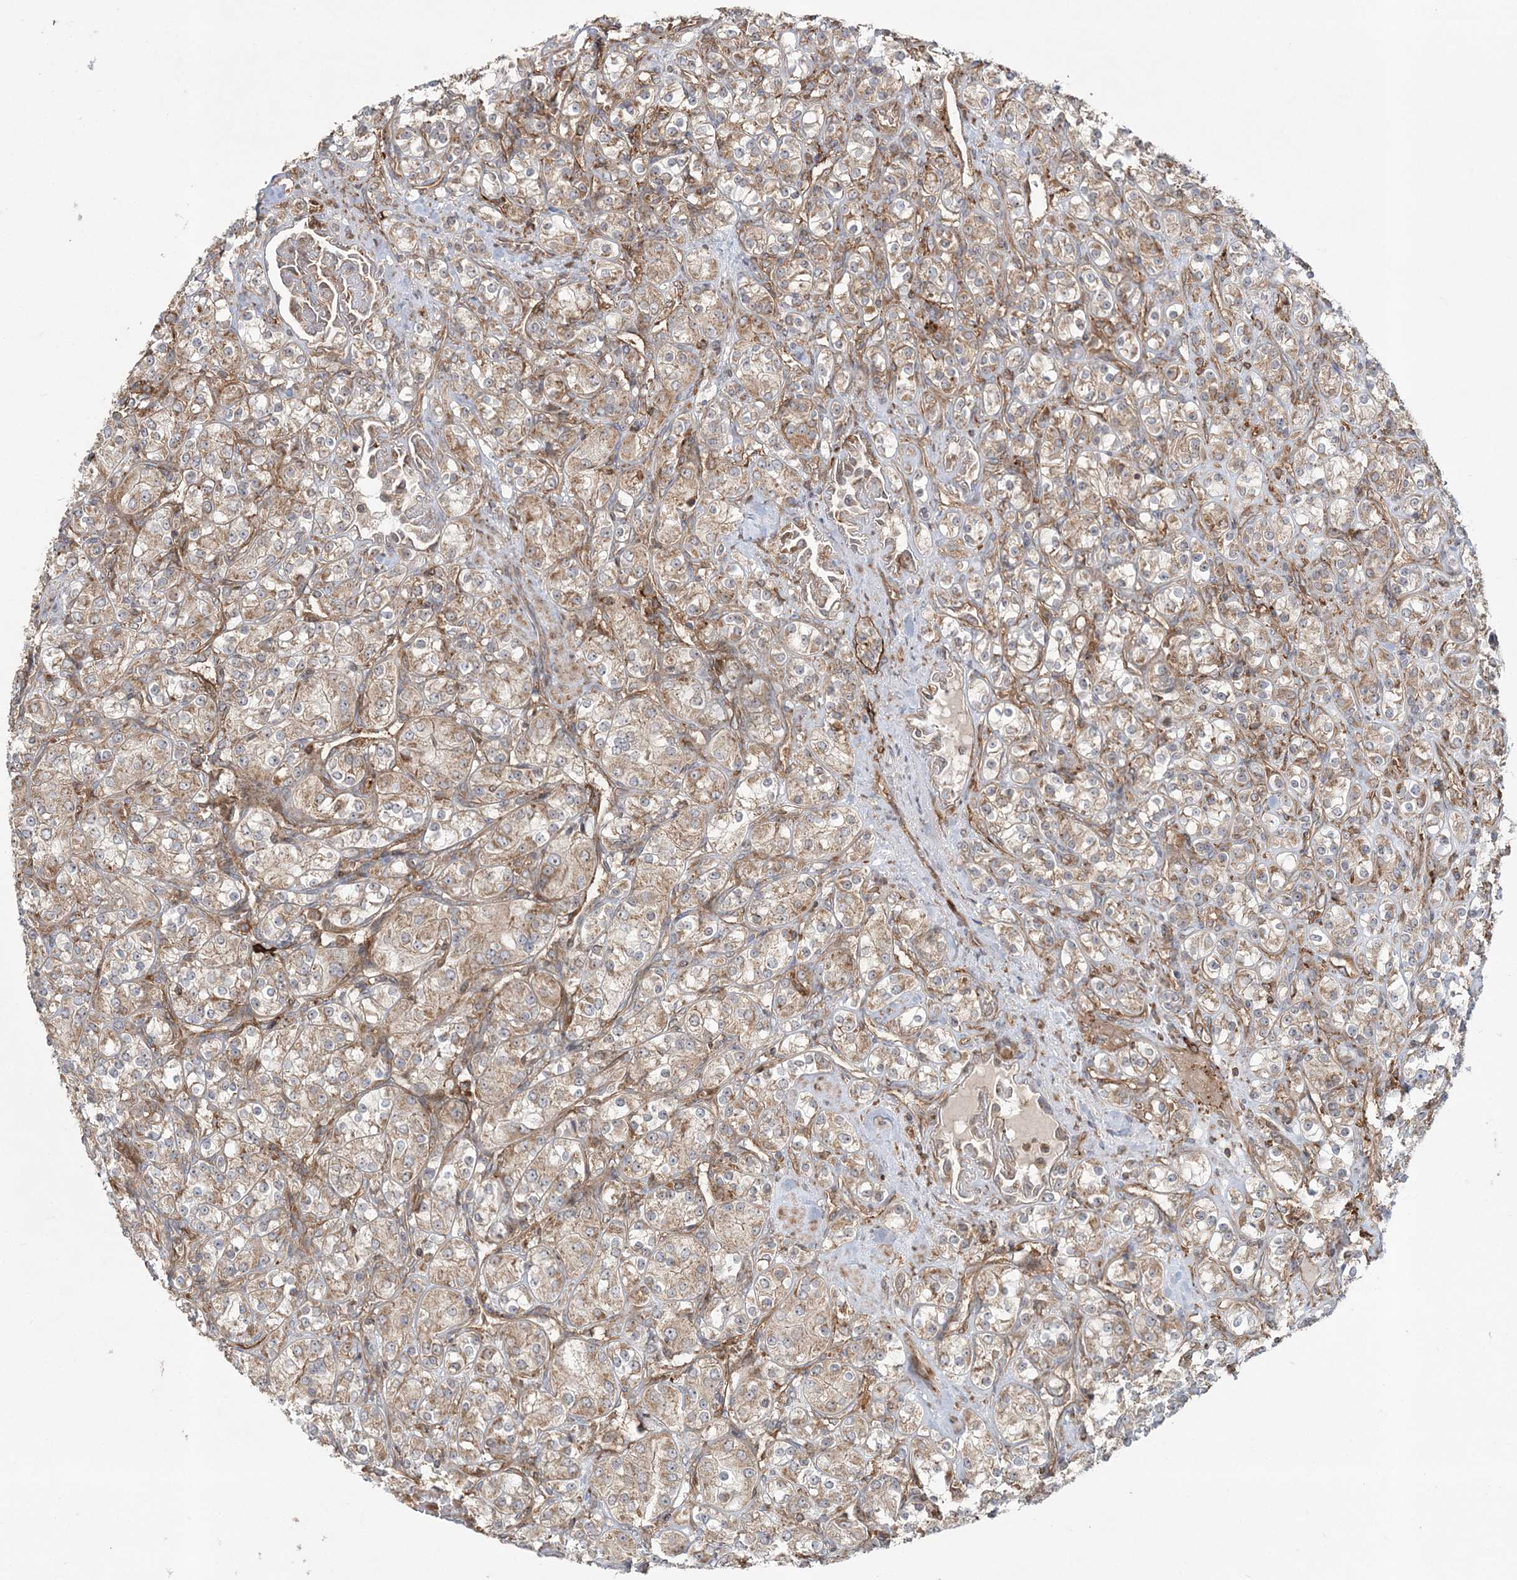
{"staining": {"intensity": "moderate", "quantity": ">75%", "location": "cytoplasmic/membranous"}, "tissue": "renal cancer", "cell_type": "Tumor cells", "image_type": "cancer", "snomed": [{"axis": "morphology", "description": "Adenocarcinoma, NOS"}, {"axis": "topography", "description": "Kidney"}], "caption": "Protein staining reveals moderate cytoplasmic/membranous positivity in about >75% of tumor cells in renal adenocarcinoma.", "gene": "LRPPRC", "patient": {"sex": "male", "age": 77}}